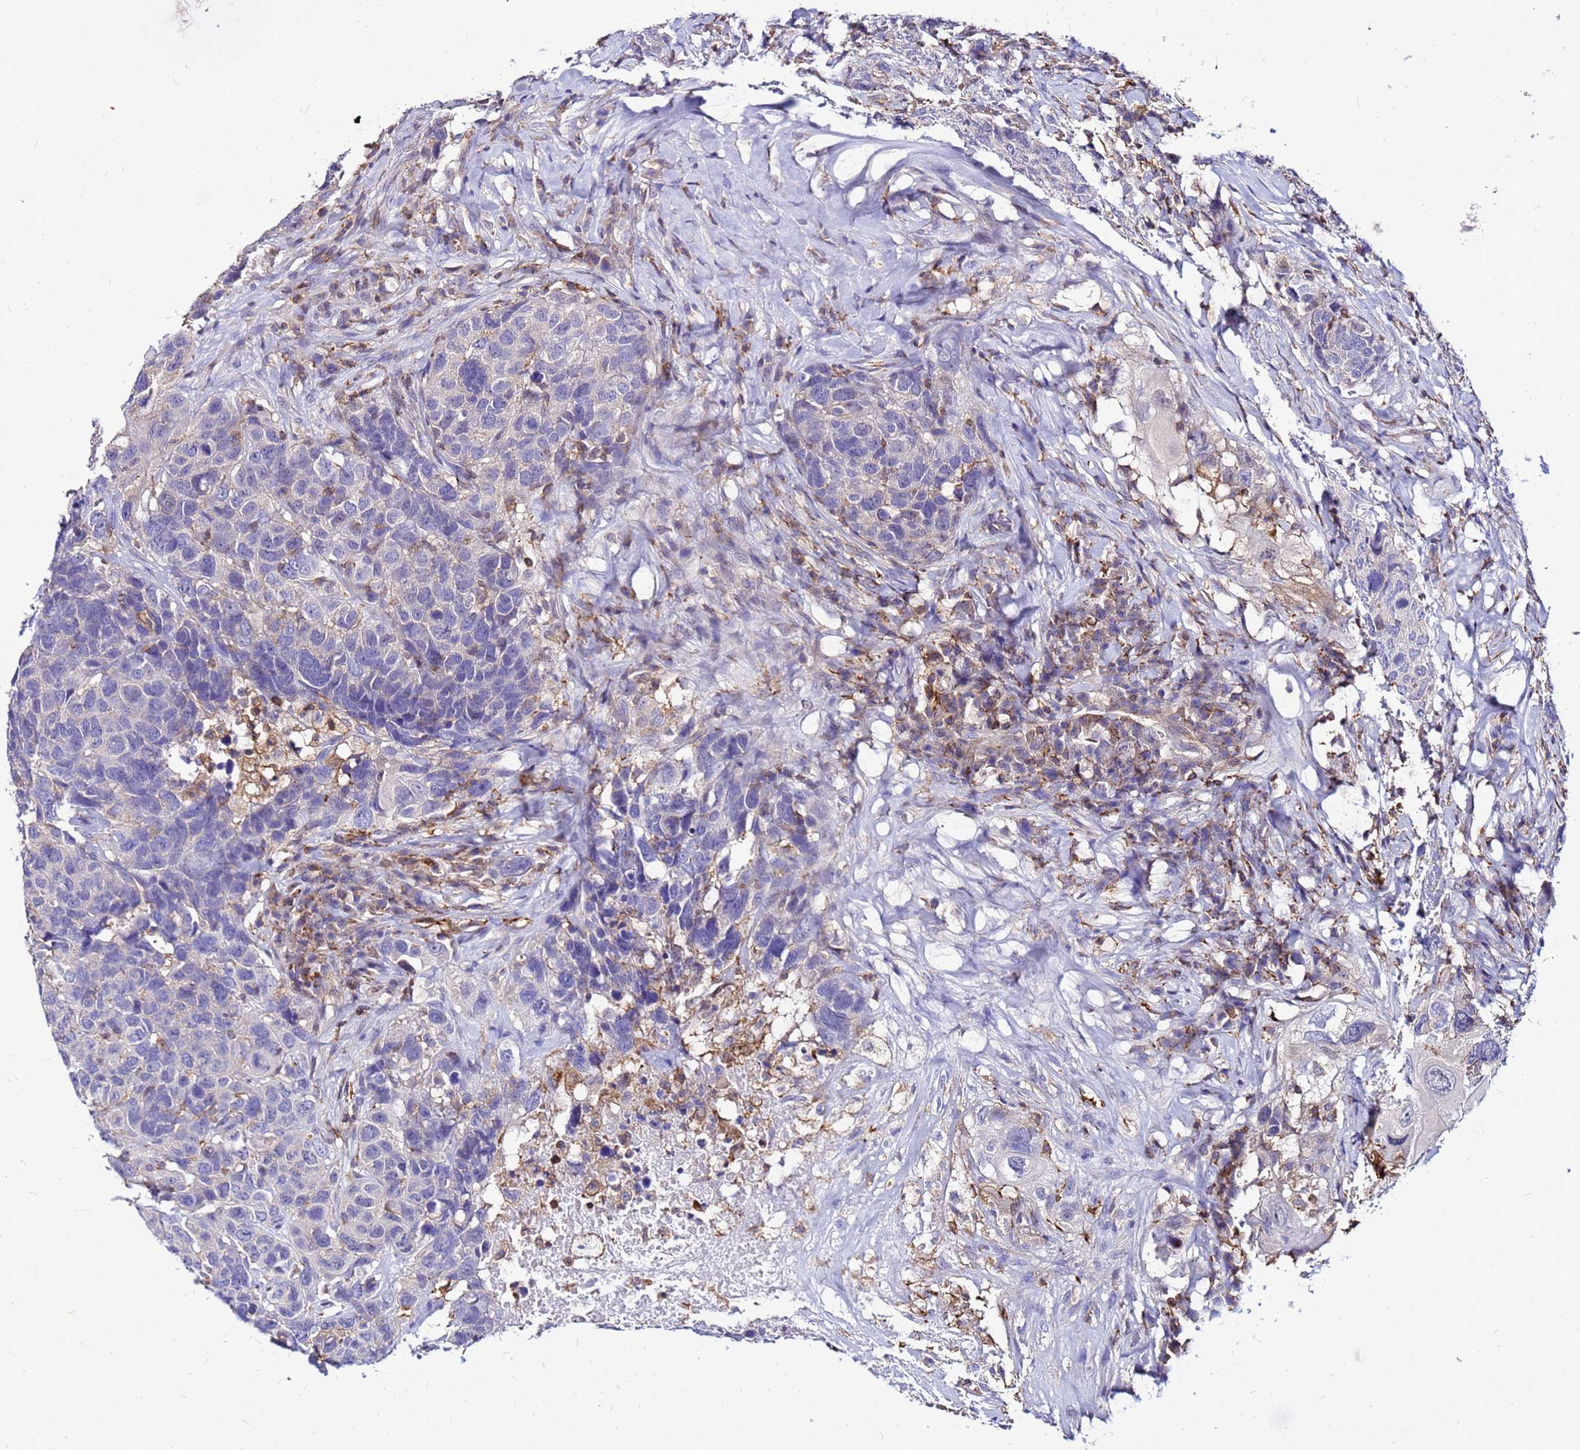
{"staining": {"intensity": "negative", "quantity": "none", "location": "none"}, "tissue": "head and neck cancer", "cell_type": "Tumor cells", "image_type": "cancer", "snomed": [{"axis": "morphology", "description": "Squamous cell carcinoma, NOS"}, {"axis": "topography", "description": "Head-Neck"}], "caption": "A photomicrograph of head and neck cancer (squamous cell carcinoma) stained for a protein reveals no brown staining in tumor cells. (Stains: DAB (3,3'-diaminobenzidine) immunohistochemistry with hematoxylin counter stain, Microscopy: brightfield microscopy at high magnification).", "gene": "DBNDD2", "patient": {"sex": "male", "age": 66}}